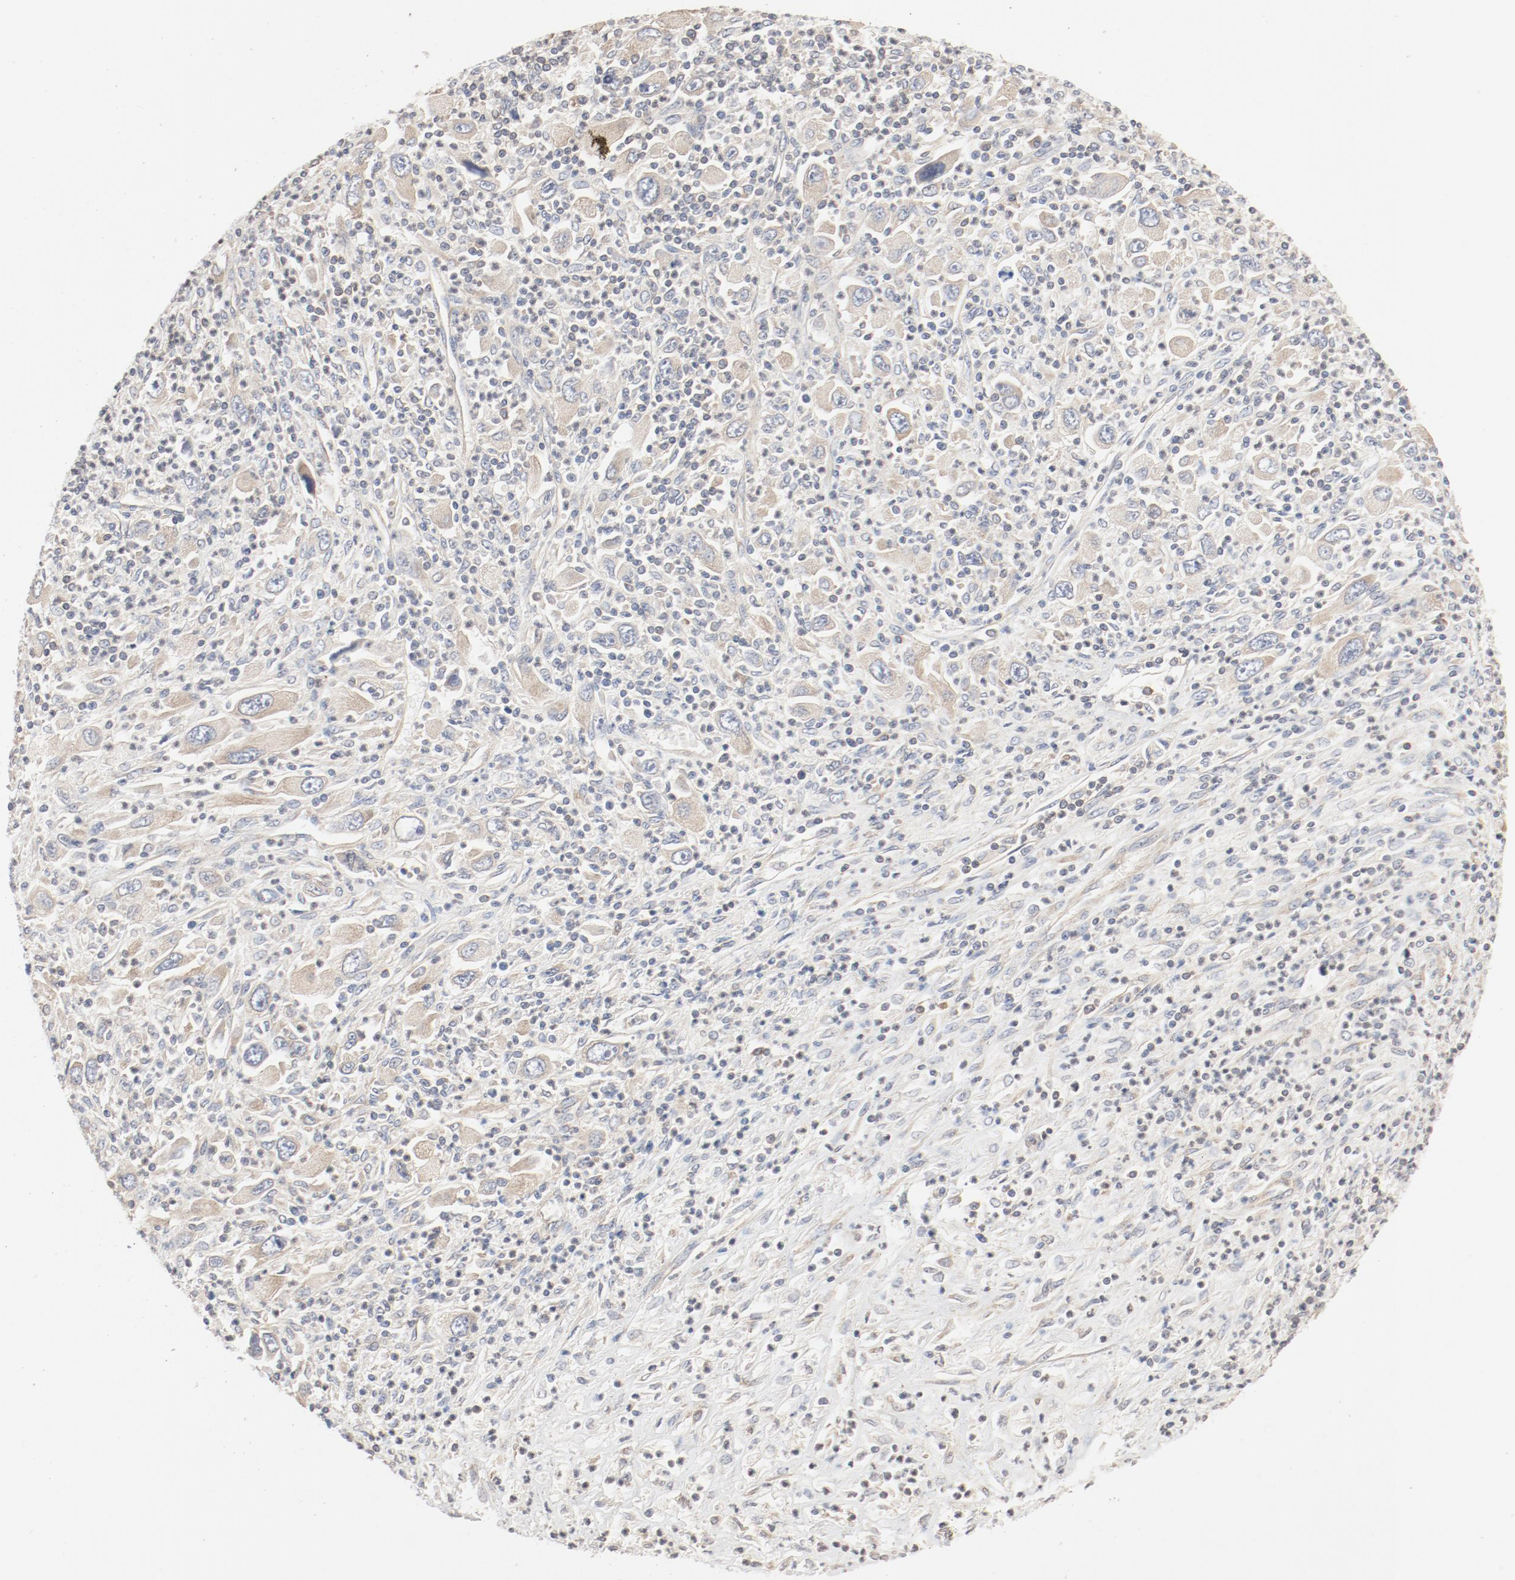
{"staining": {"intensity": "weak", "quantity": ">75%", "location": "cytoplasmic/membranous"}, "tissue": "melanoma", "cell_type": "Tumor cells", "image_type": "cancer", "snomed": [{"axis": "morphology", "description": "Malignant melanoma, Metastatic site"}, {"axis": "topography", "description": "Skin"}], "caption": "Protein expression analysis of human melanoma reveals weak cytoplasmic/membranous positivity in approximately >75% of tumor cells. Using DAB (brown) and hematoxylin (blue) stains, captured at high magnification using brightfield microscopy.", "gene": "RPS6", "patient": {"sex": "female", "age": 56}}